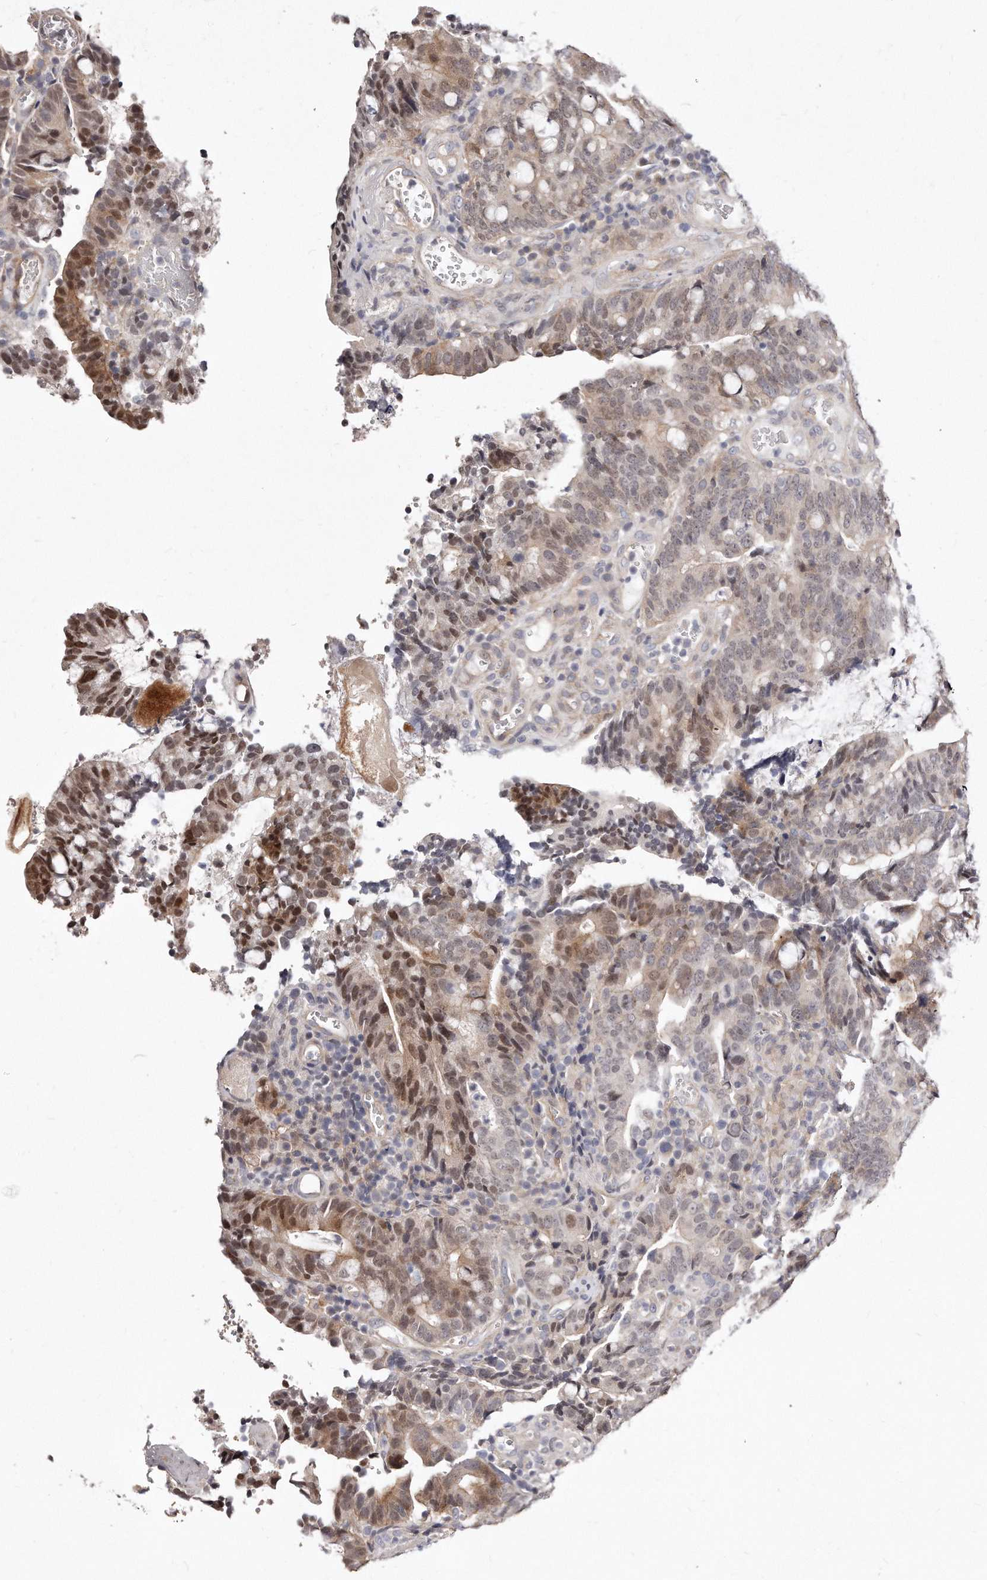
{"staining": {"intensity": "moderate", "quantity": "25%-75%", "location": "cytoplasmic/membranous,nuclear"}, "tissue": "colorectal cancer", "cell_type": "Tumor cells", "image_type": "cancer", "snomed": [{"axis": "morphology", "description": "Adenocarcinoma, NOS"}, {"axis": "topography", "description": "Colon"}], "caption": "The photomicrograph demonstrates a brown stain indicating the presence of a protein in the cytoplasmic/membranous and nuclear of tumor cells in colorectal adenocarcinoma.", "gene": "CASZ1", "patient": {"sex": "female", "age": 66}}